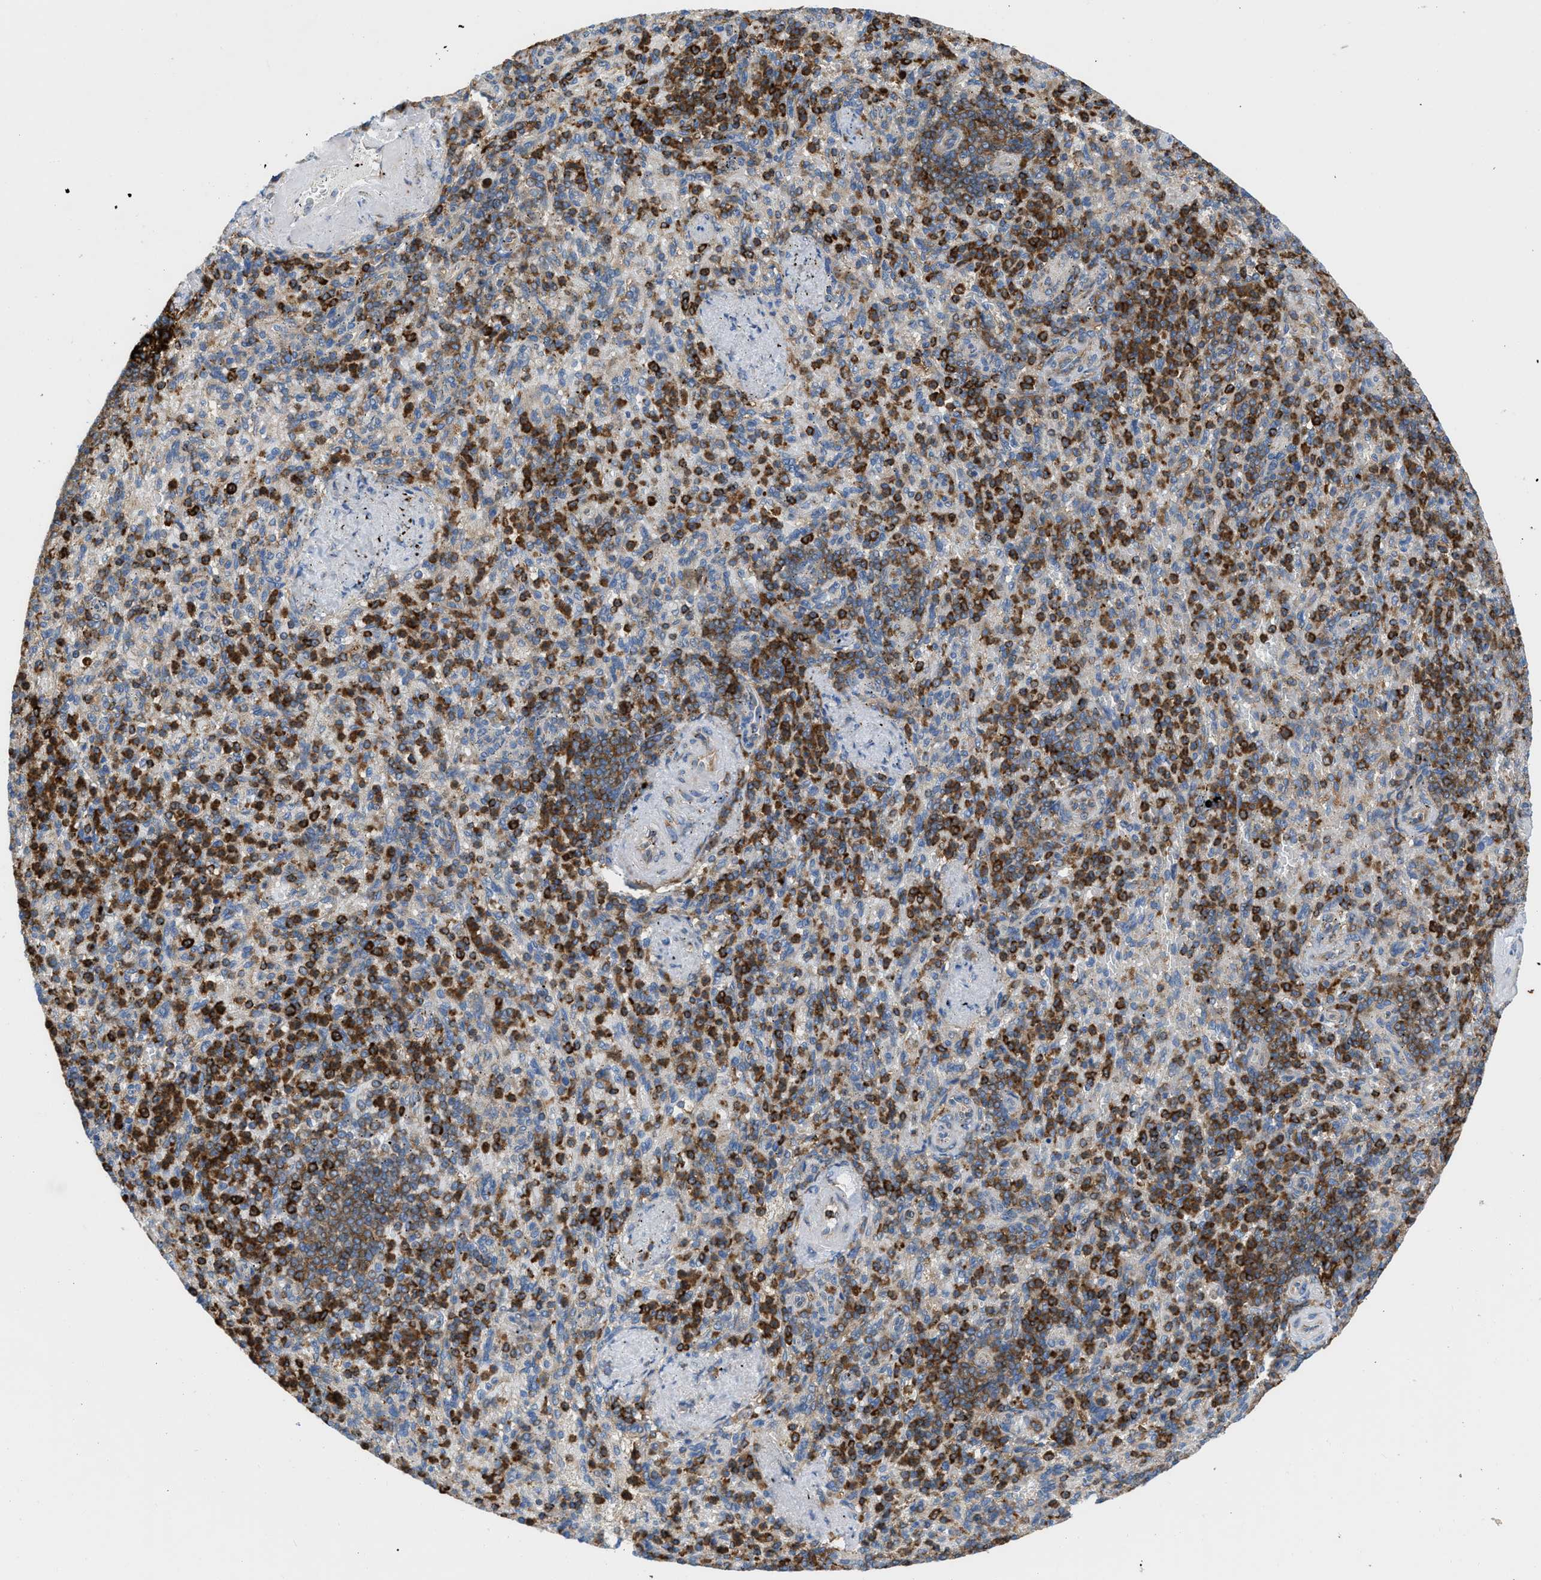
{"staining": {"intensity": "strong", "quantity": "25%-75%", "location": "cytoplasmic/membranous"}, "tissue": "spleen", "cell_type": "Cells in red pulp", "image_type": "normal", "snomed": [{"axis": "morphology", "description": "Normal tissue, NOS"}, {"axis": "topography", "description": "Spleen"}], "caption": "A high-resolution histopathology image shows IHC staining of unremarkable spleen, which reveals strong cytoplasmic/membranous expression in about 25%-75% of cells in red pulp. (IHC, brightfield microscopy, high magnification).", "gene": "GPAT4", "patient": {"sex": "female", "age": 74}}